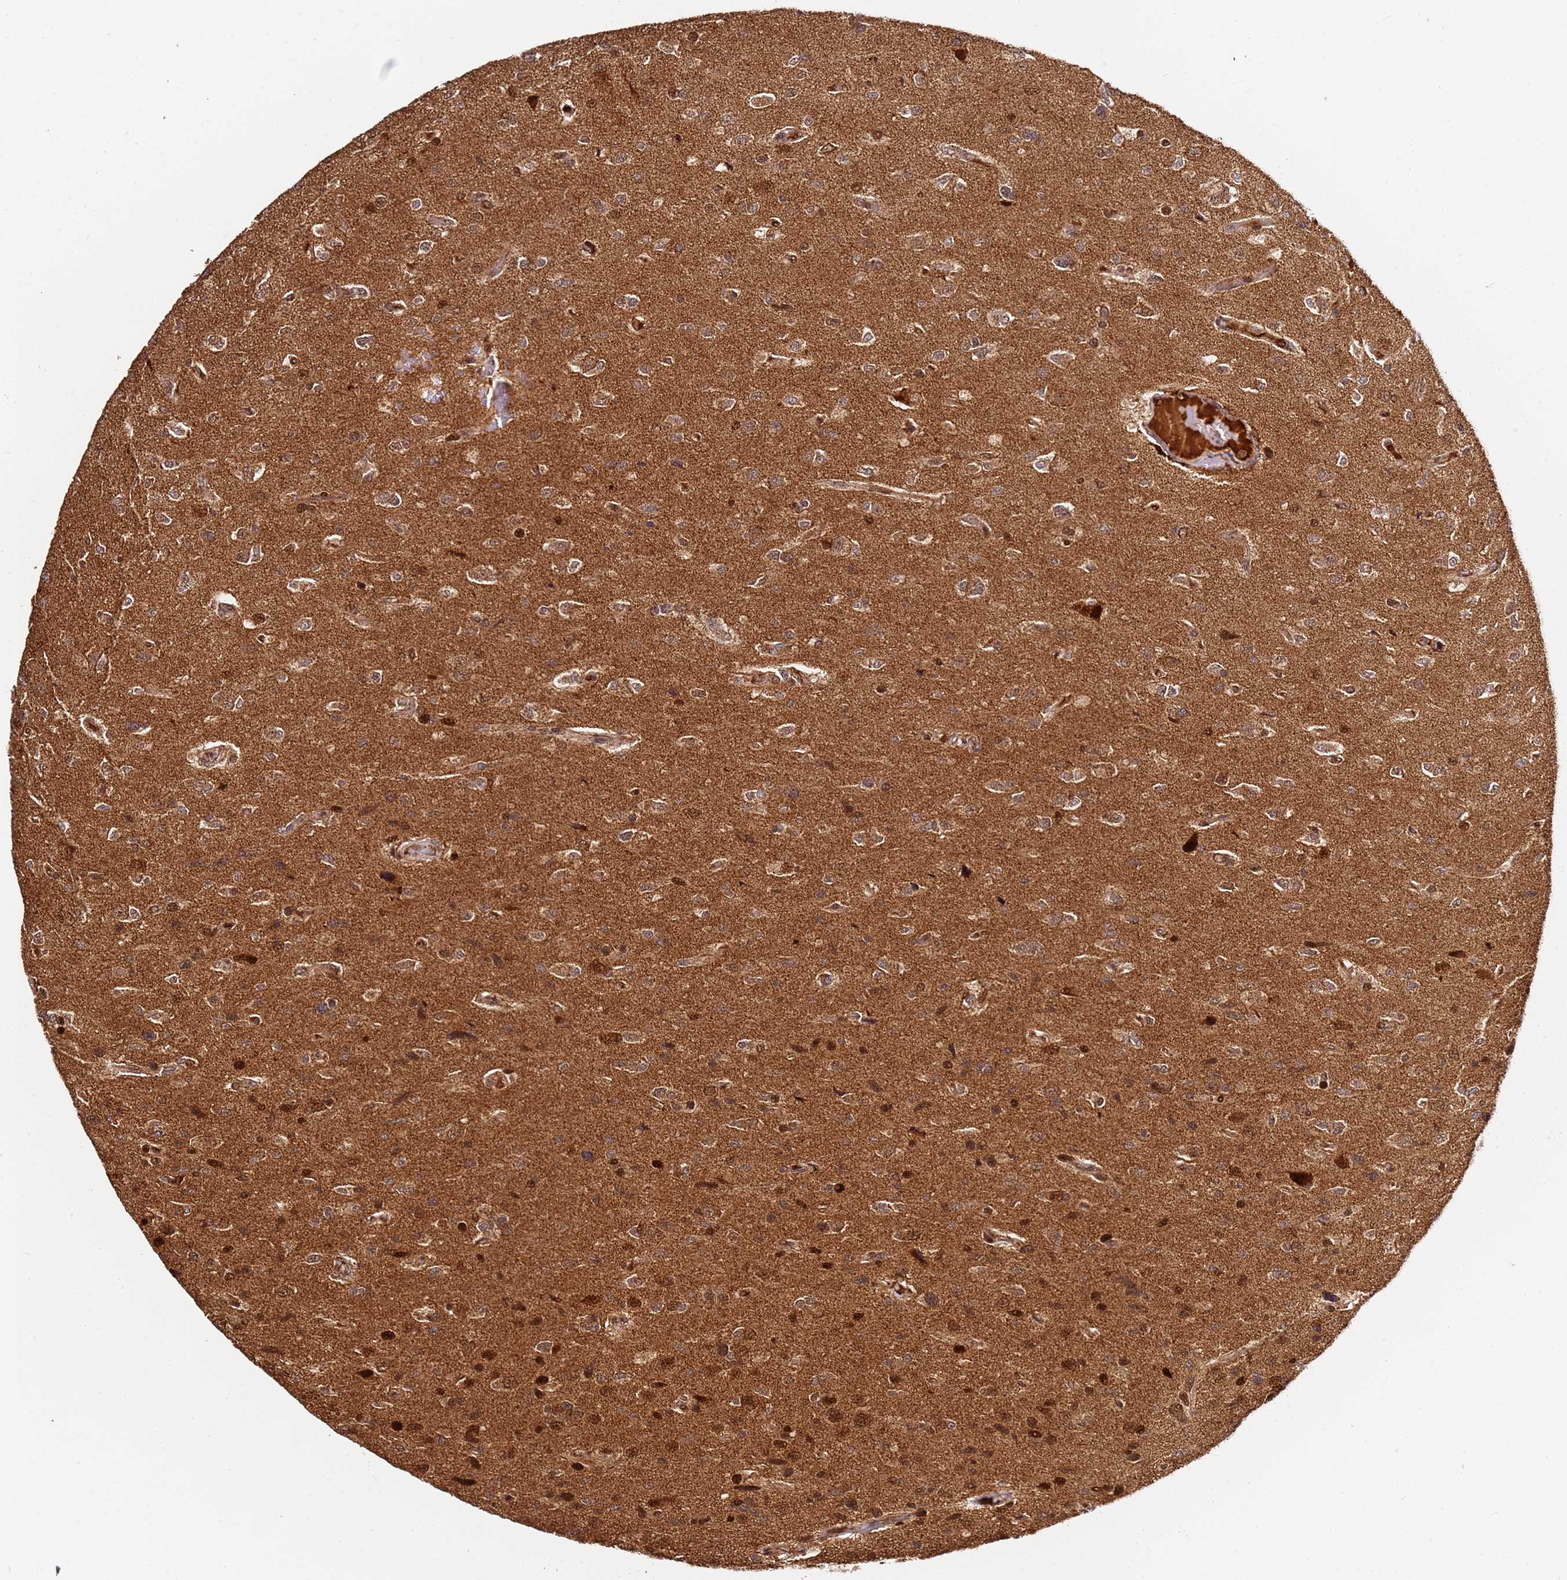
{"staining": {"intensity": "strong", "quantity": ">75%", "location": "cytoplasmic/membranous,nuclear"}, "tissue": "glioma", "cell_type": "Tumor cells", "image_type": "cancer", "snomed": [{"axis": "morphology", "description": "Glioma, malignant, High grade"}, {"axis": "topography", "description": "Brain"}], "caption": "A high amount of strong cytoplasmic/membranous and nuclear expression is present in approximately >75% of tumor cells in glioma tissue.", "gene": "SMOX", "patient": {"sex": "male", "age": 77}}